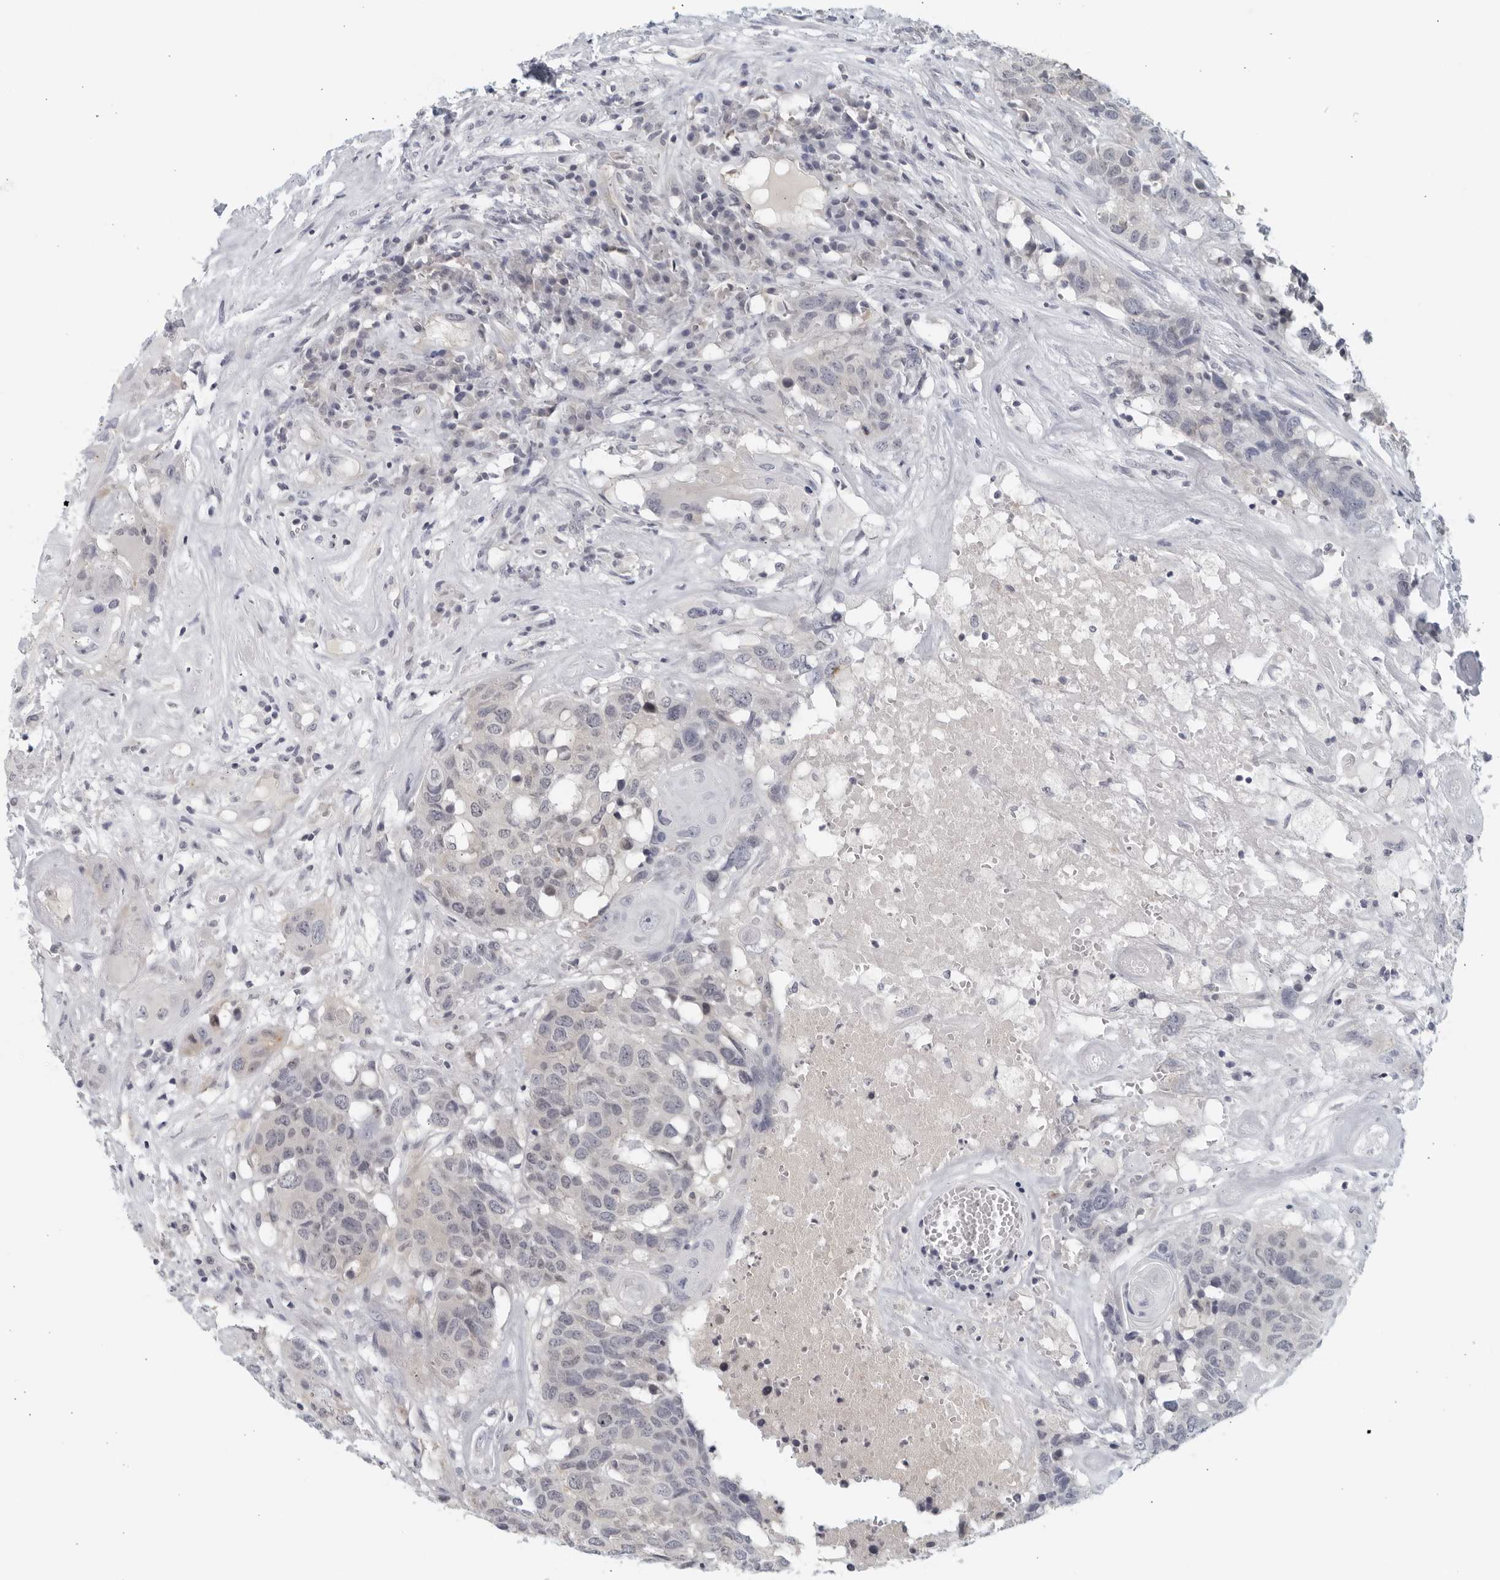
{"staining": {"intensity": "negative", "quantity": "none", "location": "none"}, "tissue": "head and neck cancer", "cell_type": "Tumor cells", "image_type": "cancer", "snomed": [{"axis": "morphology", "description": "Squamous cell carcinoma, NOS"}, {"axis": "topography", "description": "Head-Neck"}], "caption": "Micrograph shows no protein positivity in tumor cells of head and neck cancer tissue.", "gene": "MATN1", "patient": {"sex": "male", "age": 66}}